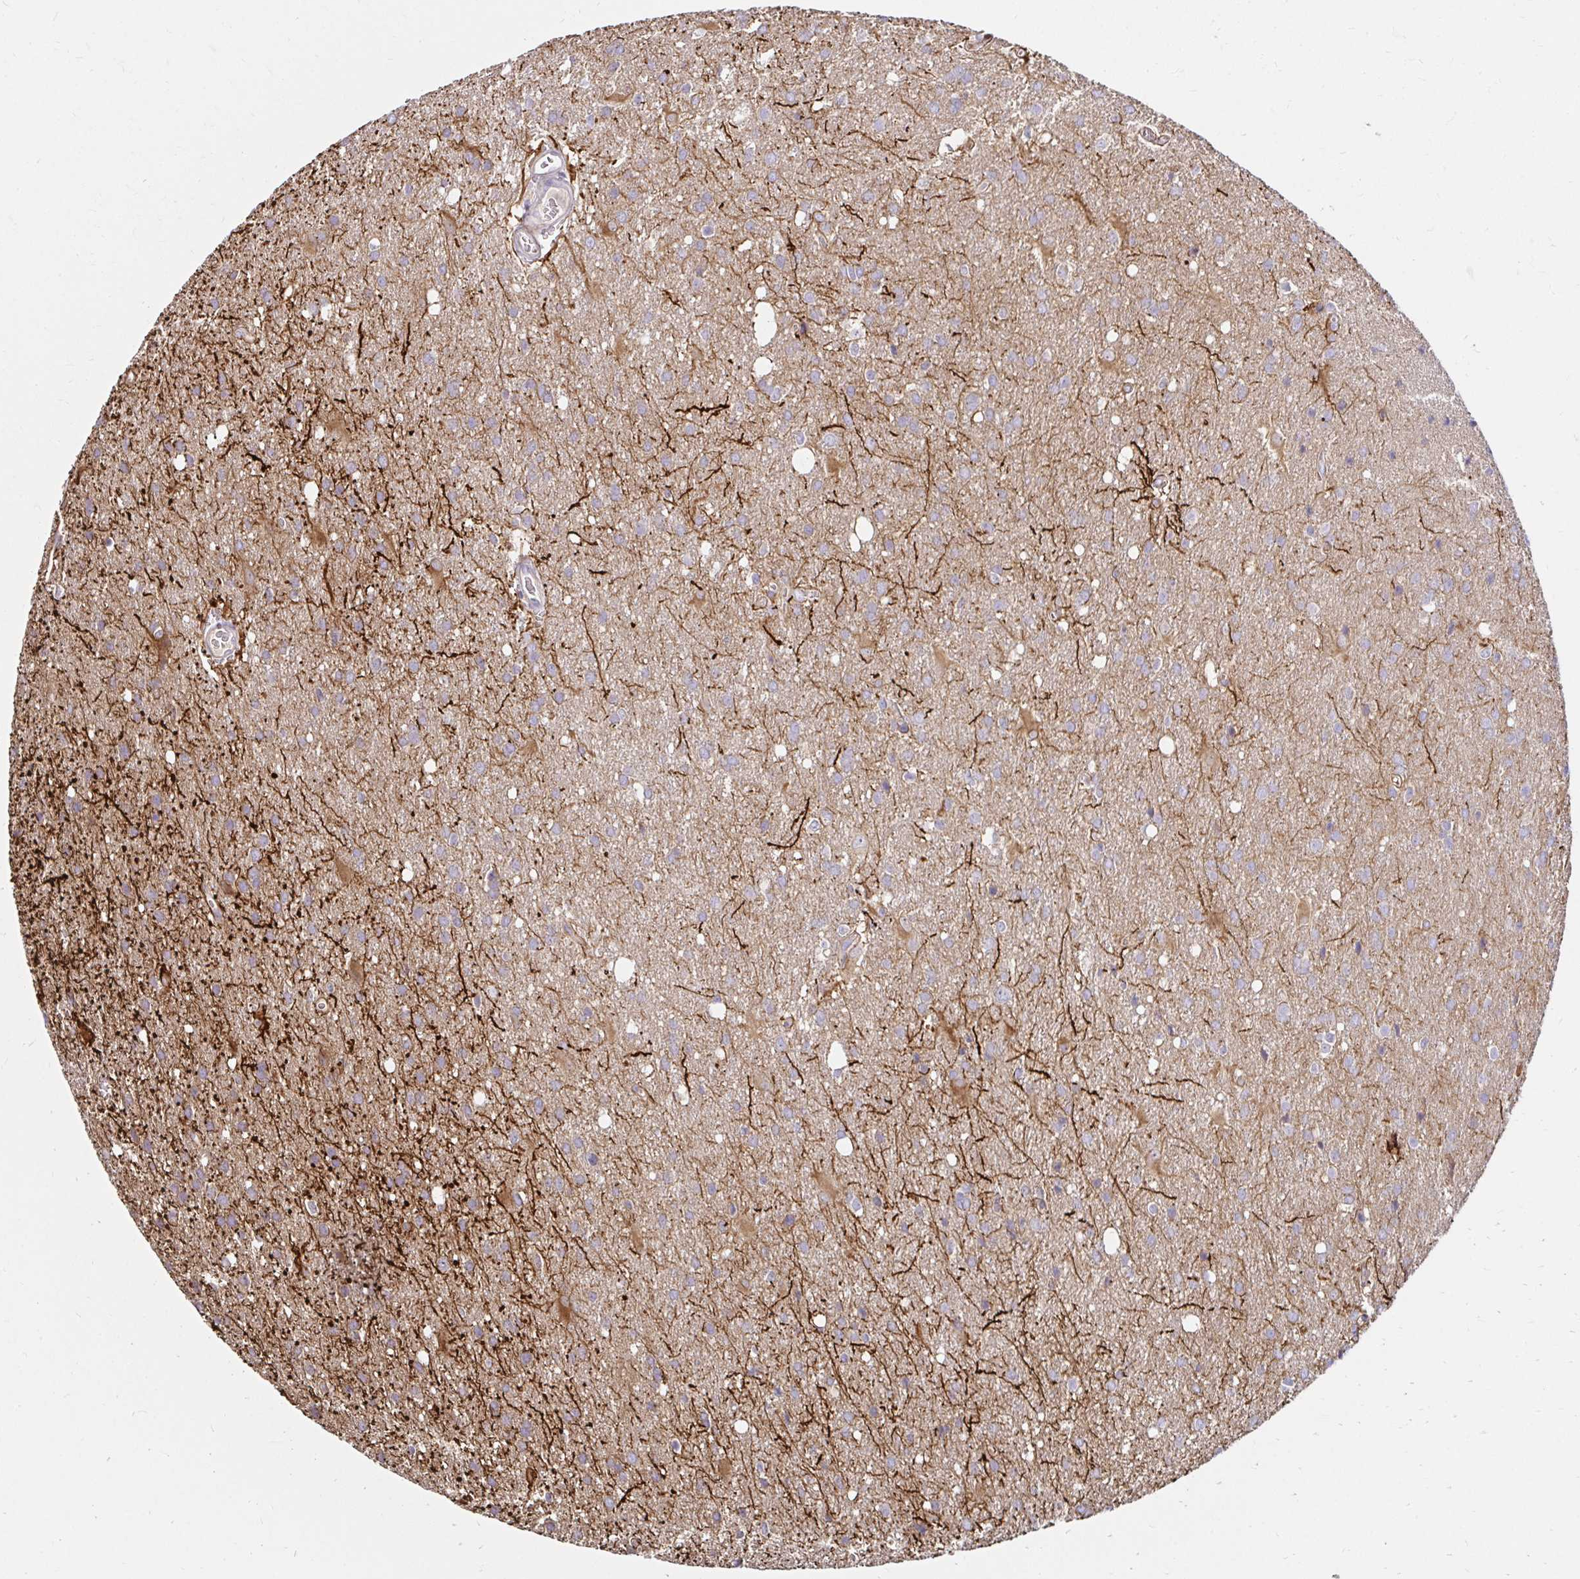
{"staining": {"intensity": "weak", "quantity": ">75%", "location": "cytoplasmic/membranous"}, "tissue": "glioma", "cell_type": "Tumor cells", "image_type": "cancer", "snomed": [{"axis": "morphology", "description": "Glioma, malignant, Low grade"}, {"axis": "topography", "description": "Brain"}], "caption": "Tumor cells exhibit low levels of weak cytoplasmic/membranous expression in about >75% of cells in human malignant glioma (low-grade). (DAB = brown stain, brightfield microscopy at high magnification).", "gene": "ITGA2", "patient": {"sex": "male", "age": 66}}